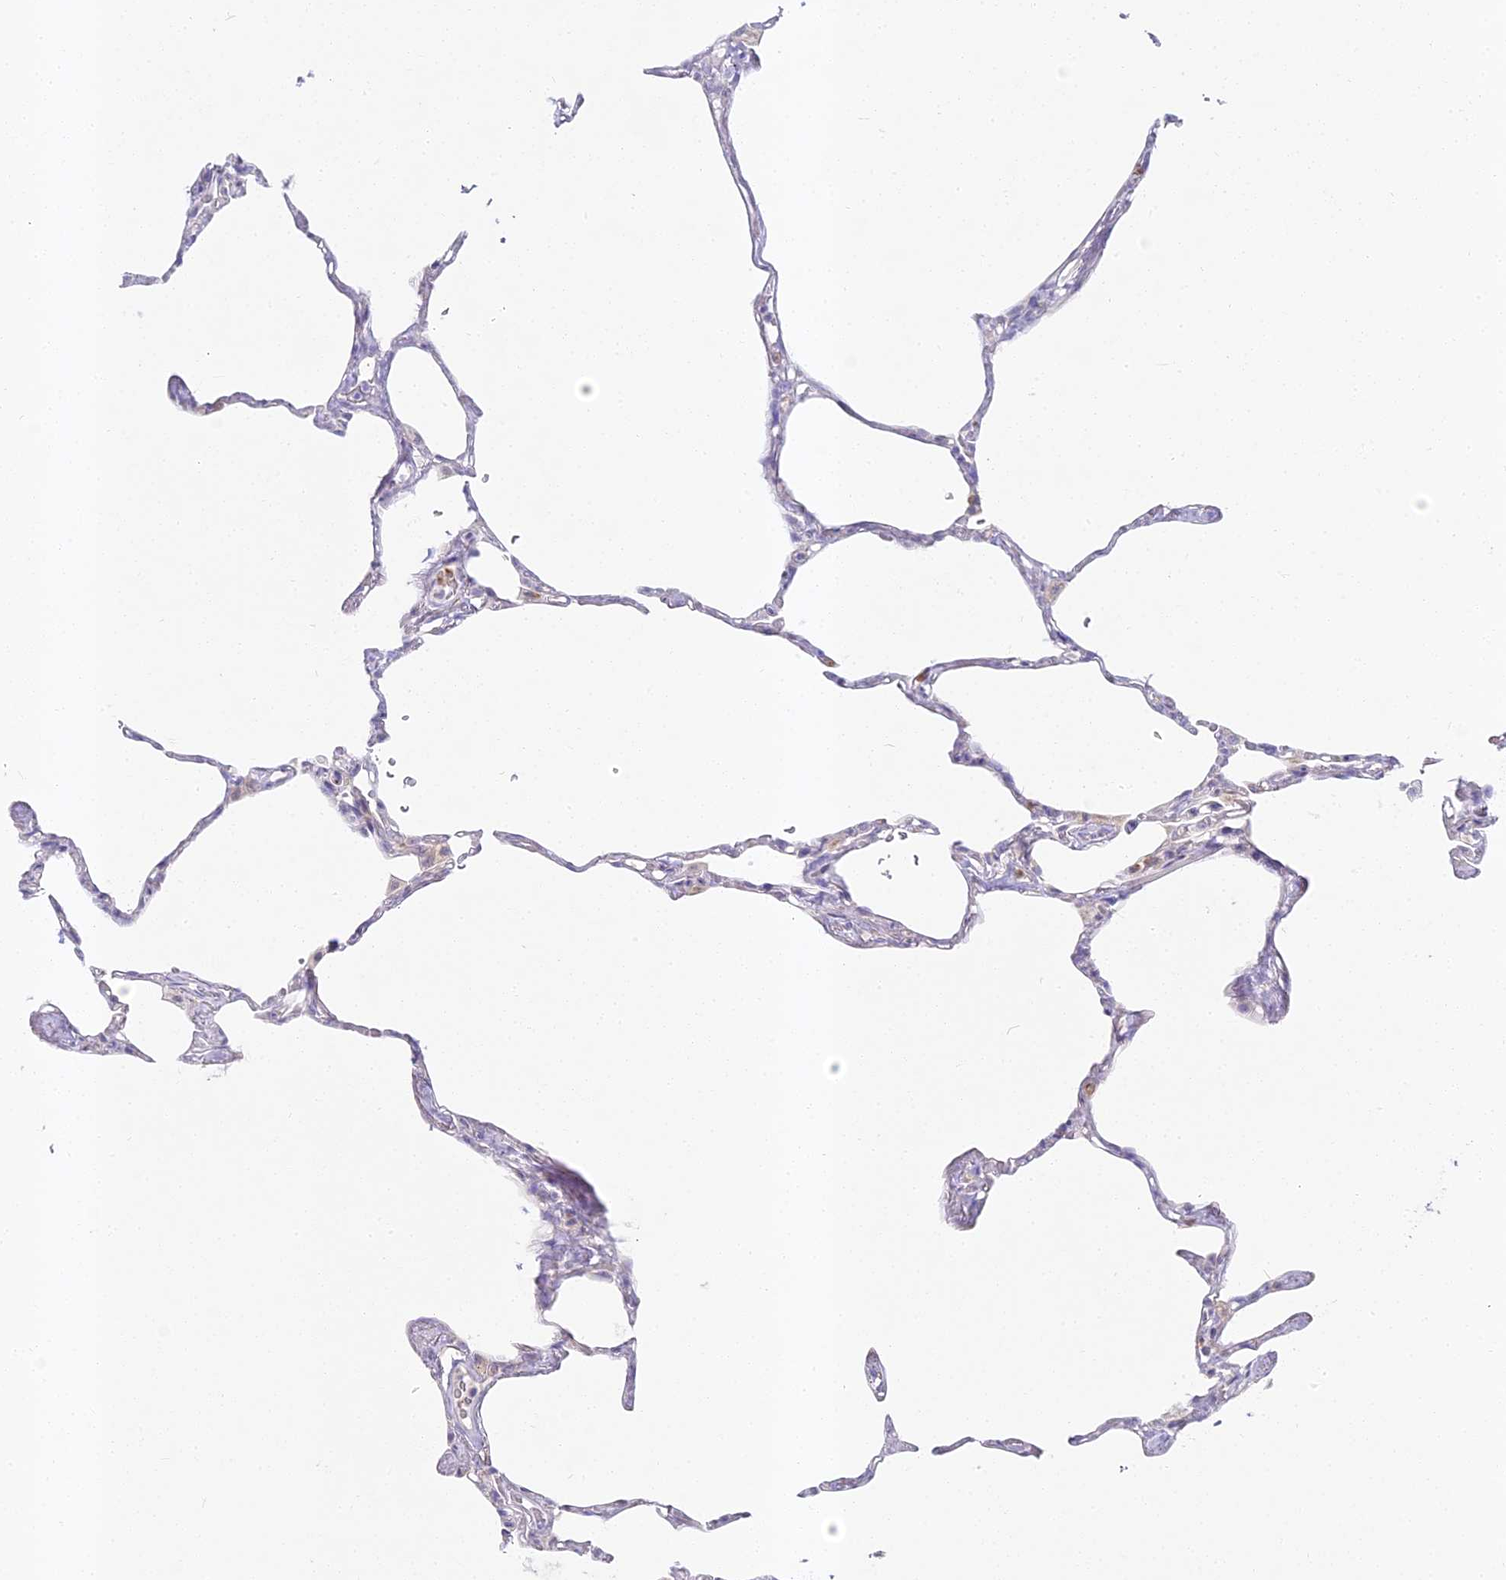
{"staining": {"intensity": "negative", "quantity": "none", "location": "none"}, "tissue": "lung", "cell_type": "Alveolar cells", "image_type": "normal", "snomed": [{"axis": "morphology", "description": "Normal tissue, NOS"}, {"axis": "topography", "description": "Lung"}], "caption": "The micrograph displays no staining of alveolar cells in normal lung.", "gene": "ALPG", "patient": {"sex": "male", "age": 65}}